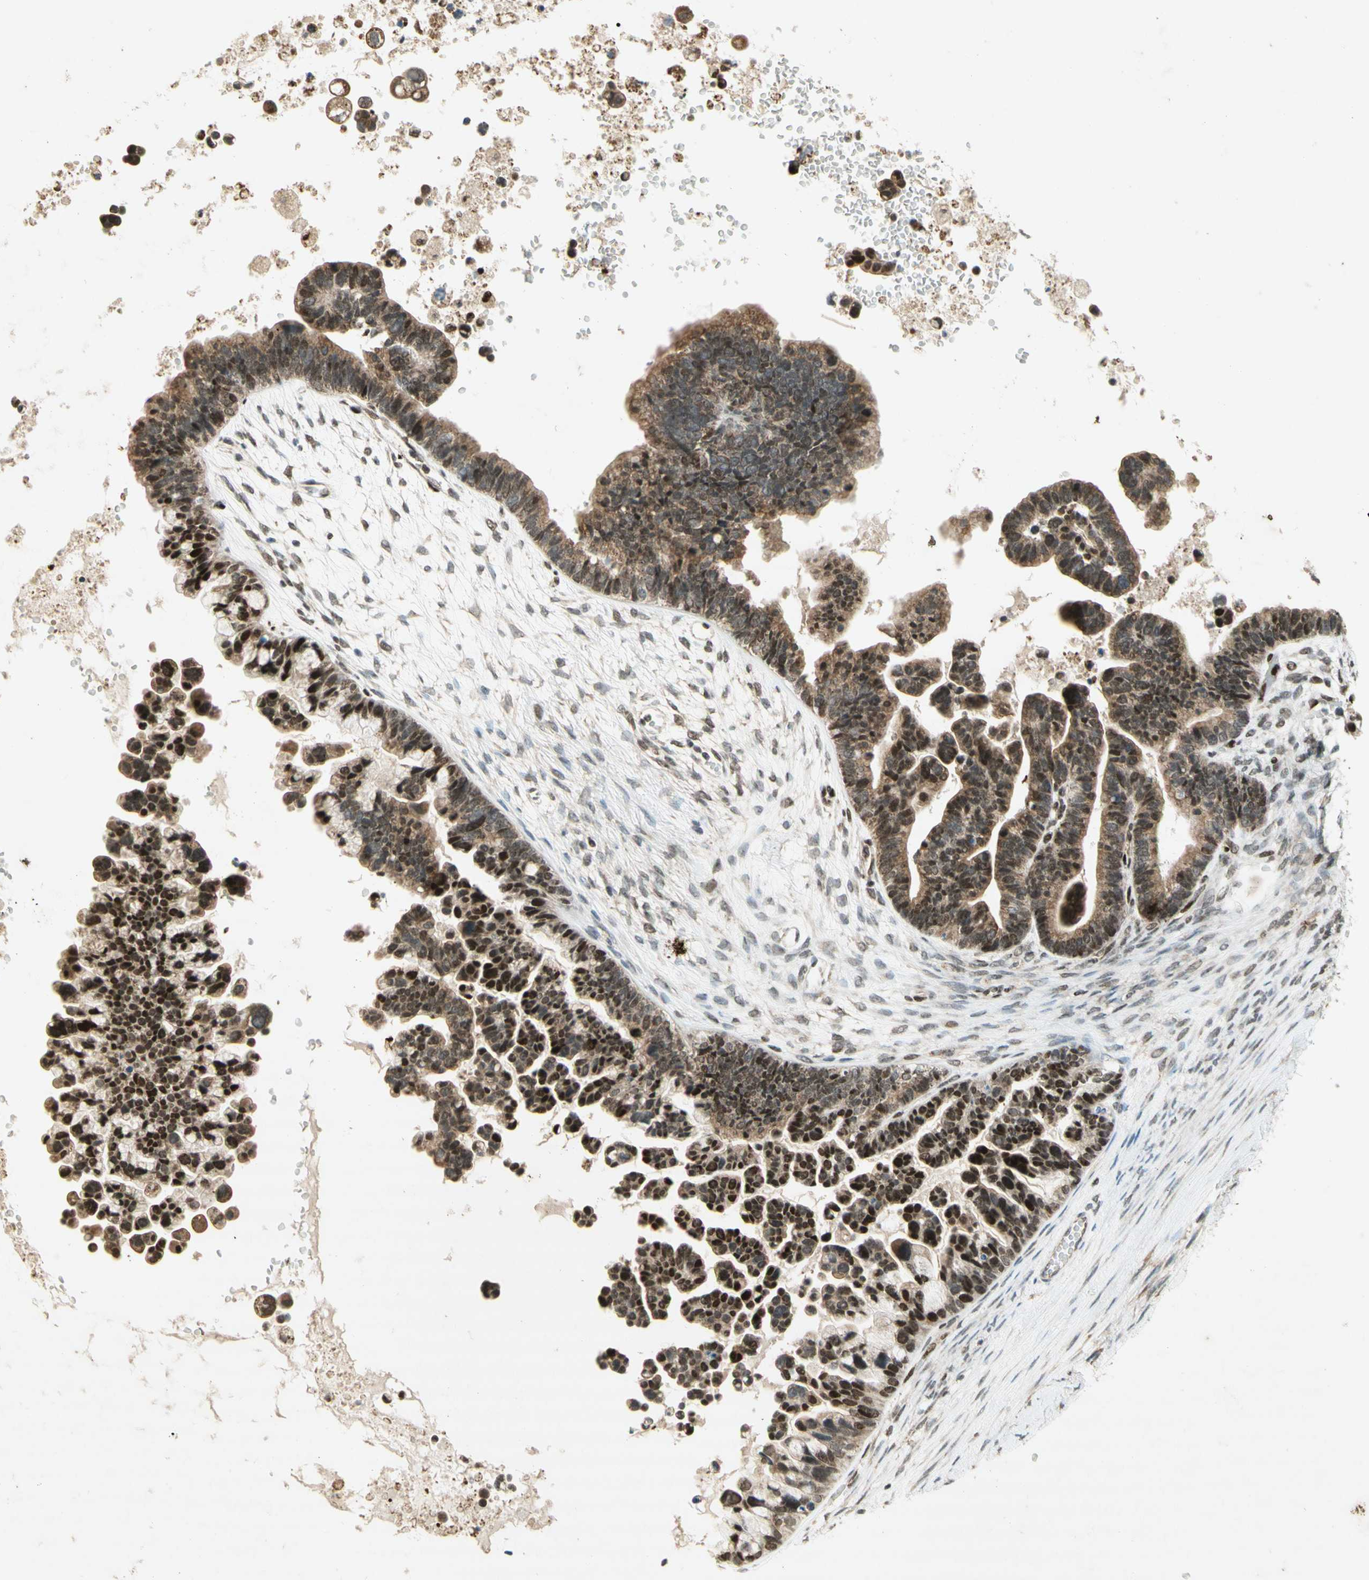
{"staining": {"intensity": "strong", "quantity": ">75%", "location": "nuclear"}, "tissue": "ovarian cancer", "cell_type": "Tumor cells", "image_type": "cancer", "snomed": [{"axis": "morphology", "description": "Cystadenocarcinoma, serous, NOS"}, {"axis": "topography", "description": "Ovary"}], "caption": "Strong nuclear expression for a protein is appreciated in about >75% of tumor cells of ovarian cancer (serous cystadenocarcinoma) using immunohistochemistry.", "gene": "DNMT3A", "patient": {"sex": "female", "age": 56}}